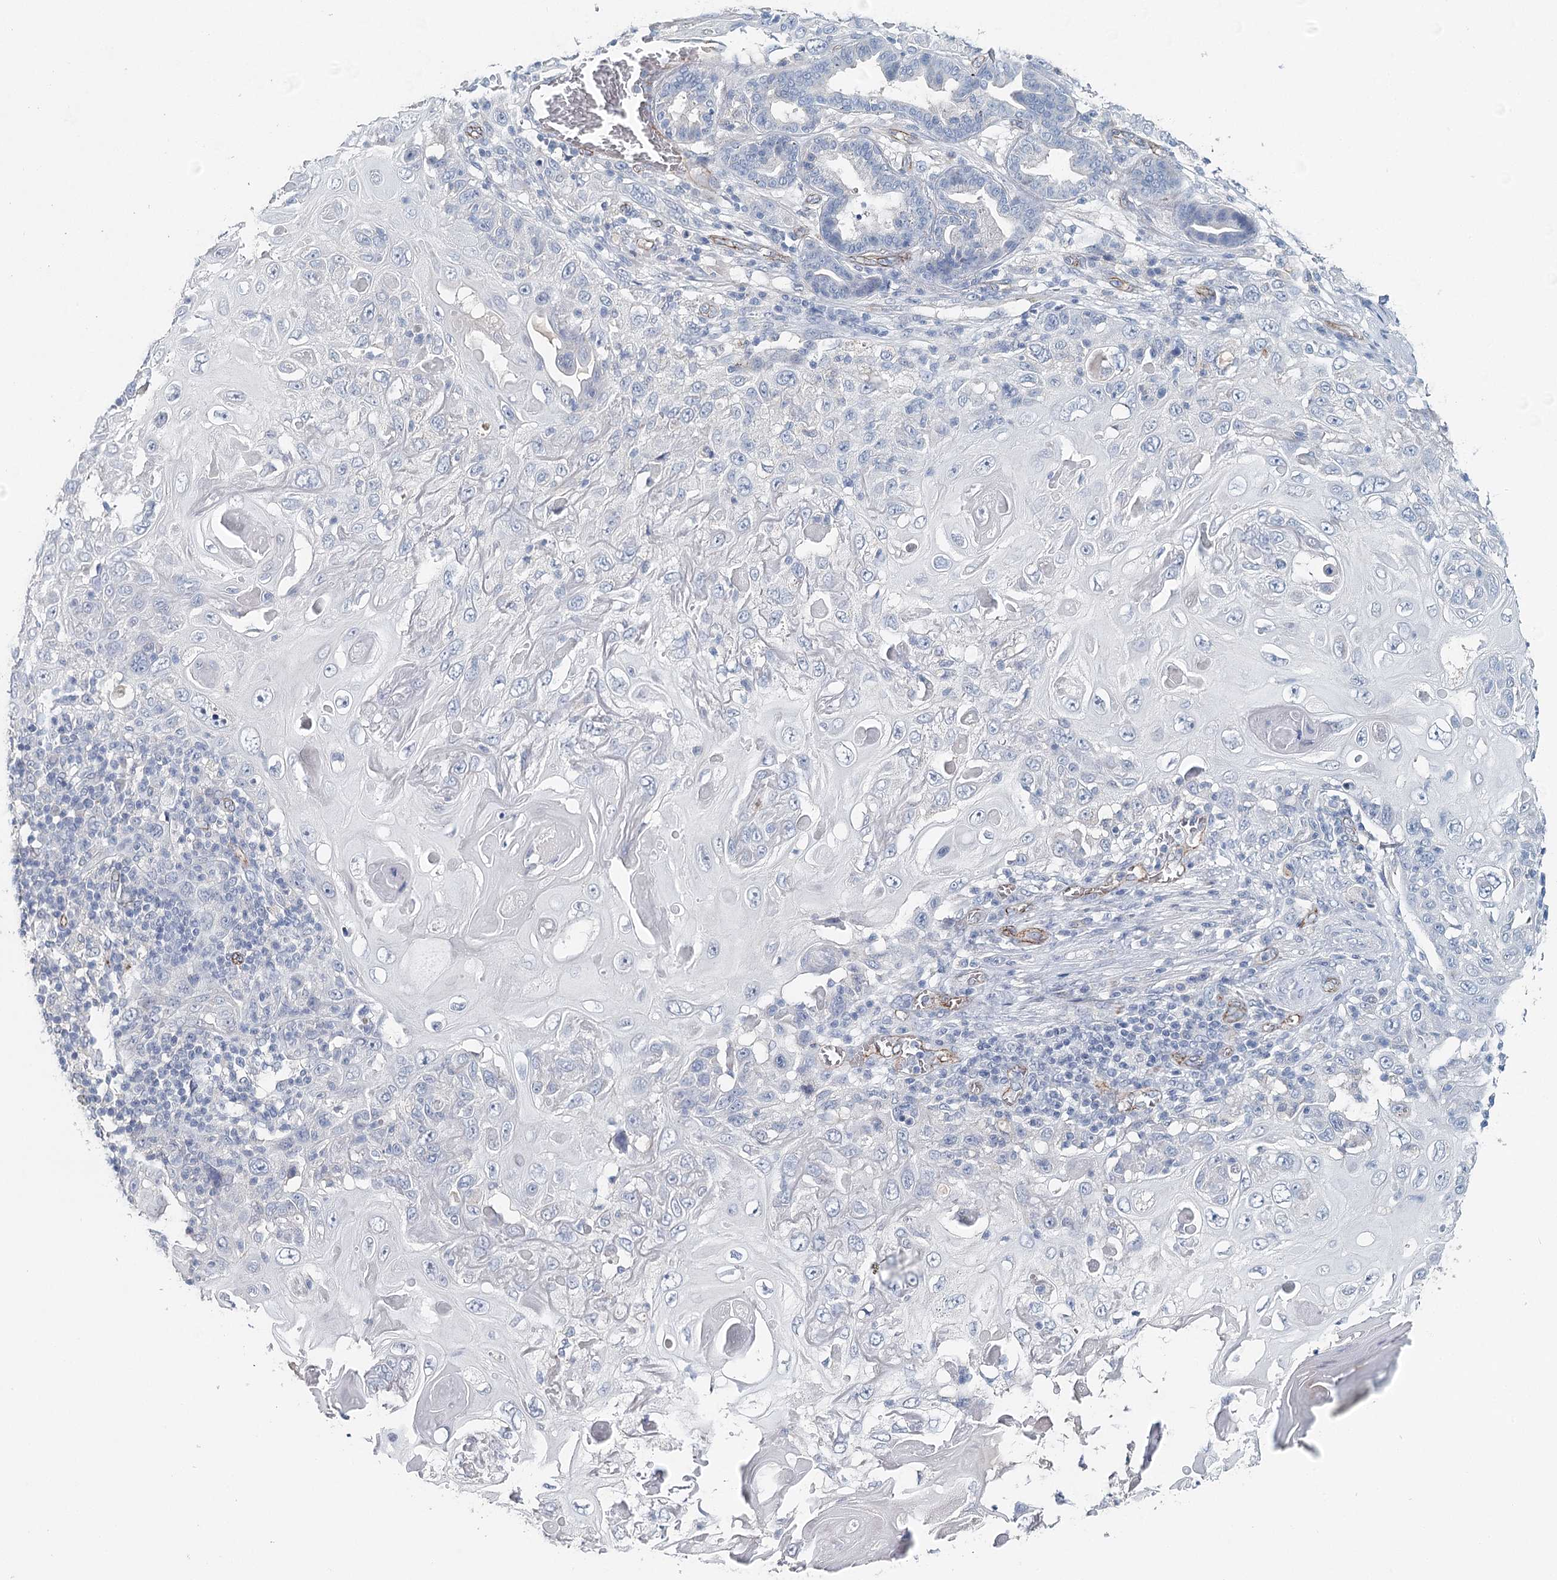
{"staining": {"intensity": "negative", "quantity": "none", "location": "none"}, "tissue": "skin cancer", "cell_type": "Tumor cells", "image_type": "cancer", "snomed": [{"axis": "morphology", "description": "Squamous cell carcinoma, NOS"}, {"axis": "topography", "description": "Skin"}], "caption": "DAB (3,3'-diaminobenzidine) immunohistochemical staining of human skin squamous cell carcinoma displays no significant staining in tumor cells.", "gene": "SYNPO", "patient": {"sex": "female", "age": 88}}